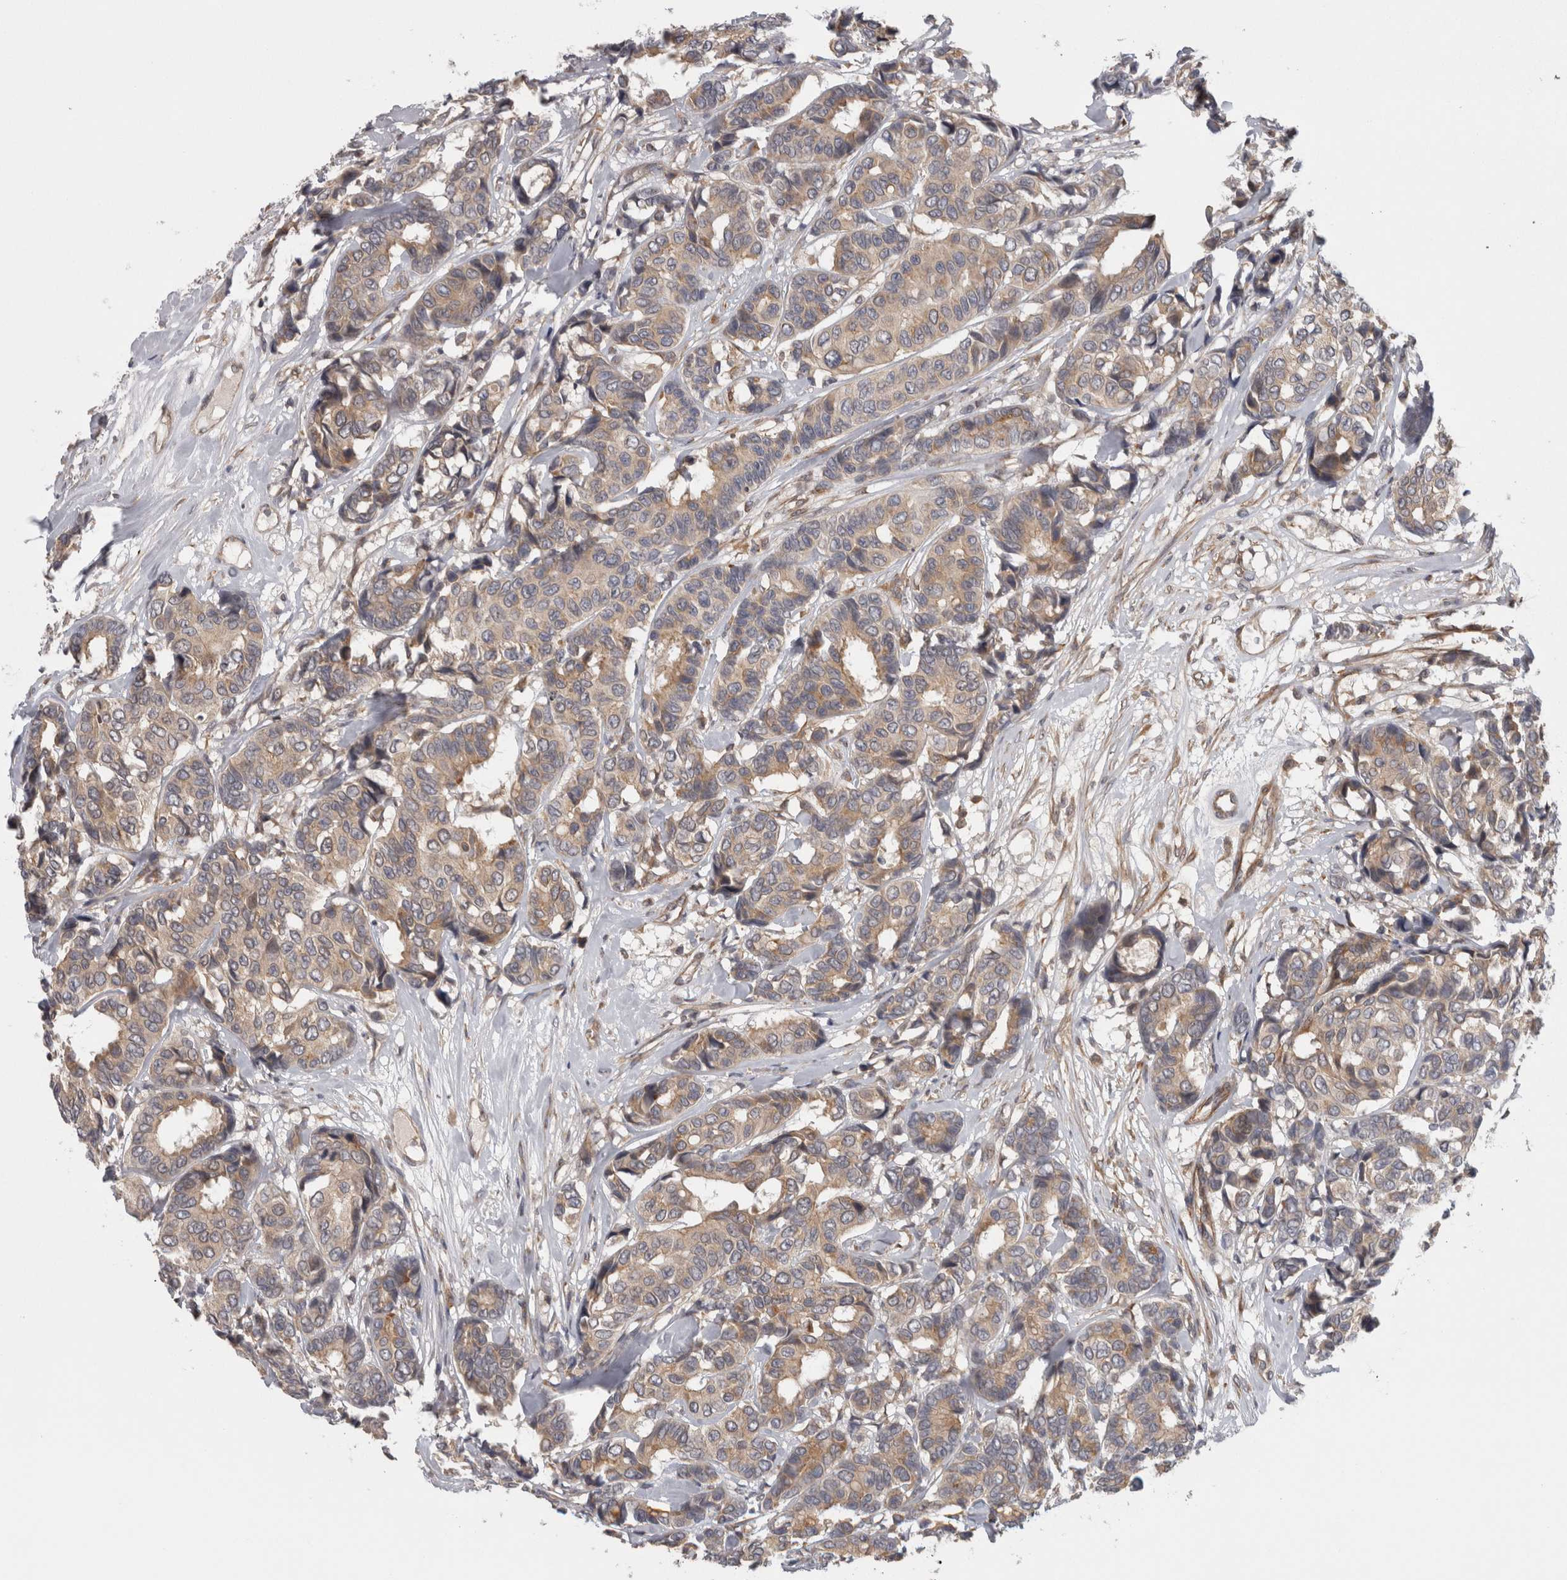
{"staining": {"intensity": "weak", "quantity": ">75%", "location": "cytoplasmic/membranous"}, "tissue": "breast cancer", "cell_type": "Tumor cells", "image_type": "cancer", "snomed": [{"axis": "morphology", "description": "Duct carcinoma"}, {"axis": "topography", "description": "Breast"}], "caption": "Tumor cells display low levels of weak cytoplasmic/membranous staining in about >75% of cells in breast cancer.", "gene": "RMDN1", "patient": {"sex": "female", "age": 87}}